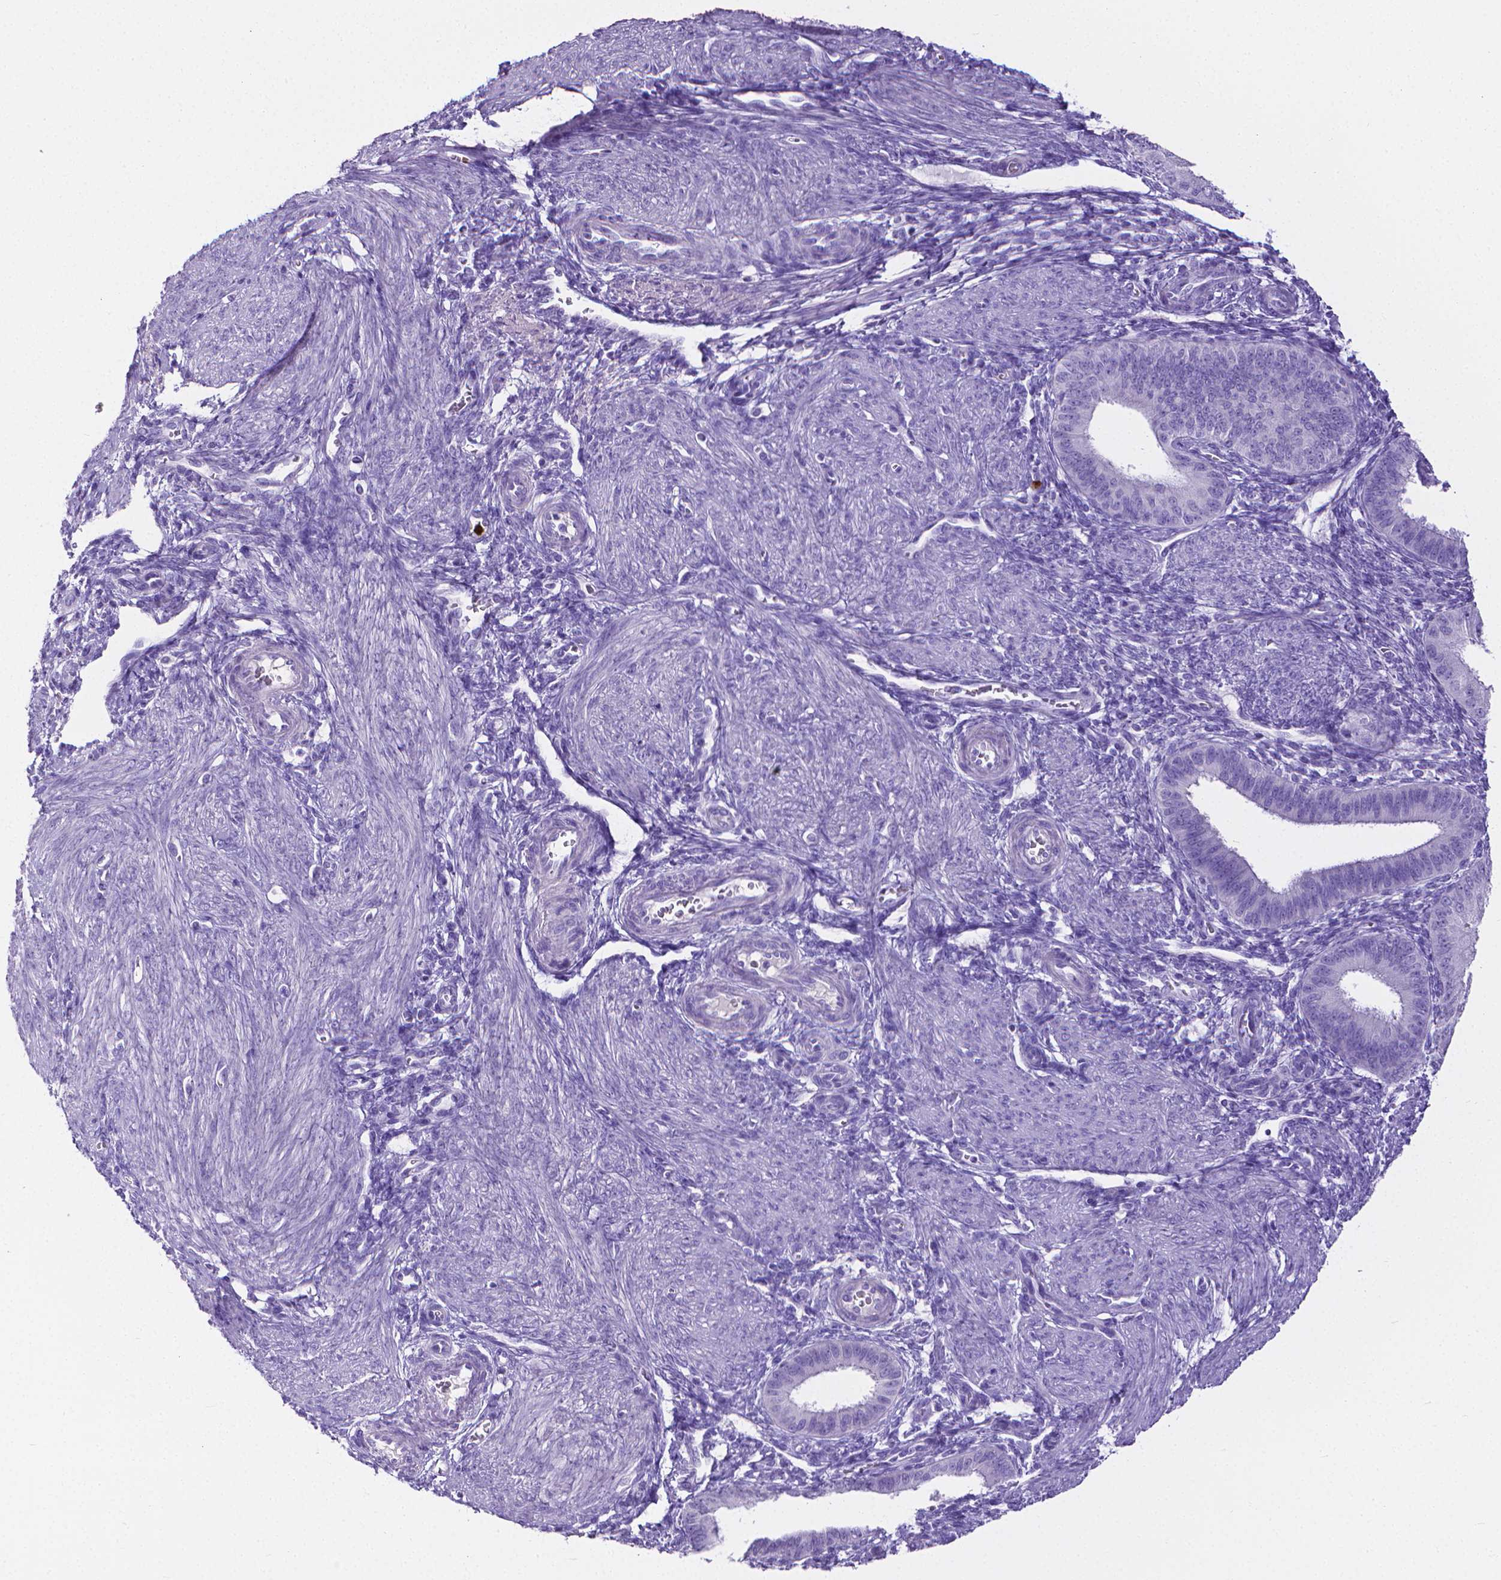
{"staining": {"intensity": "negative", "quantity": "none", "location": "none"}, "tissue": "endometrium", "cell_type": "Cells in endometrial stroma", "image_type": "normal", "snomed": [{"axis": "morphology", "description": "Normal tissue, NOS"}, {"axis": "topography", "description": "Endometrium"}], "caption": "Immunohistochemical staining of benign human endometrium shows no significant expression in cells in endometrial stroma.", "gene": "MMP9", "patient": {"sex": "female", "age": 39}}